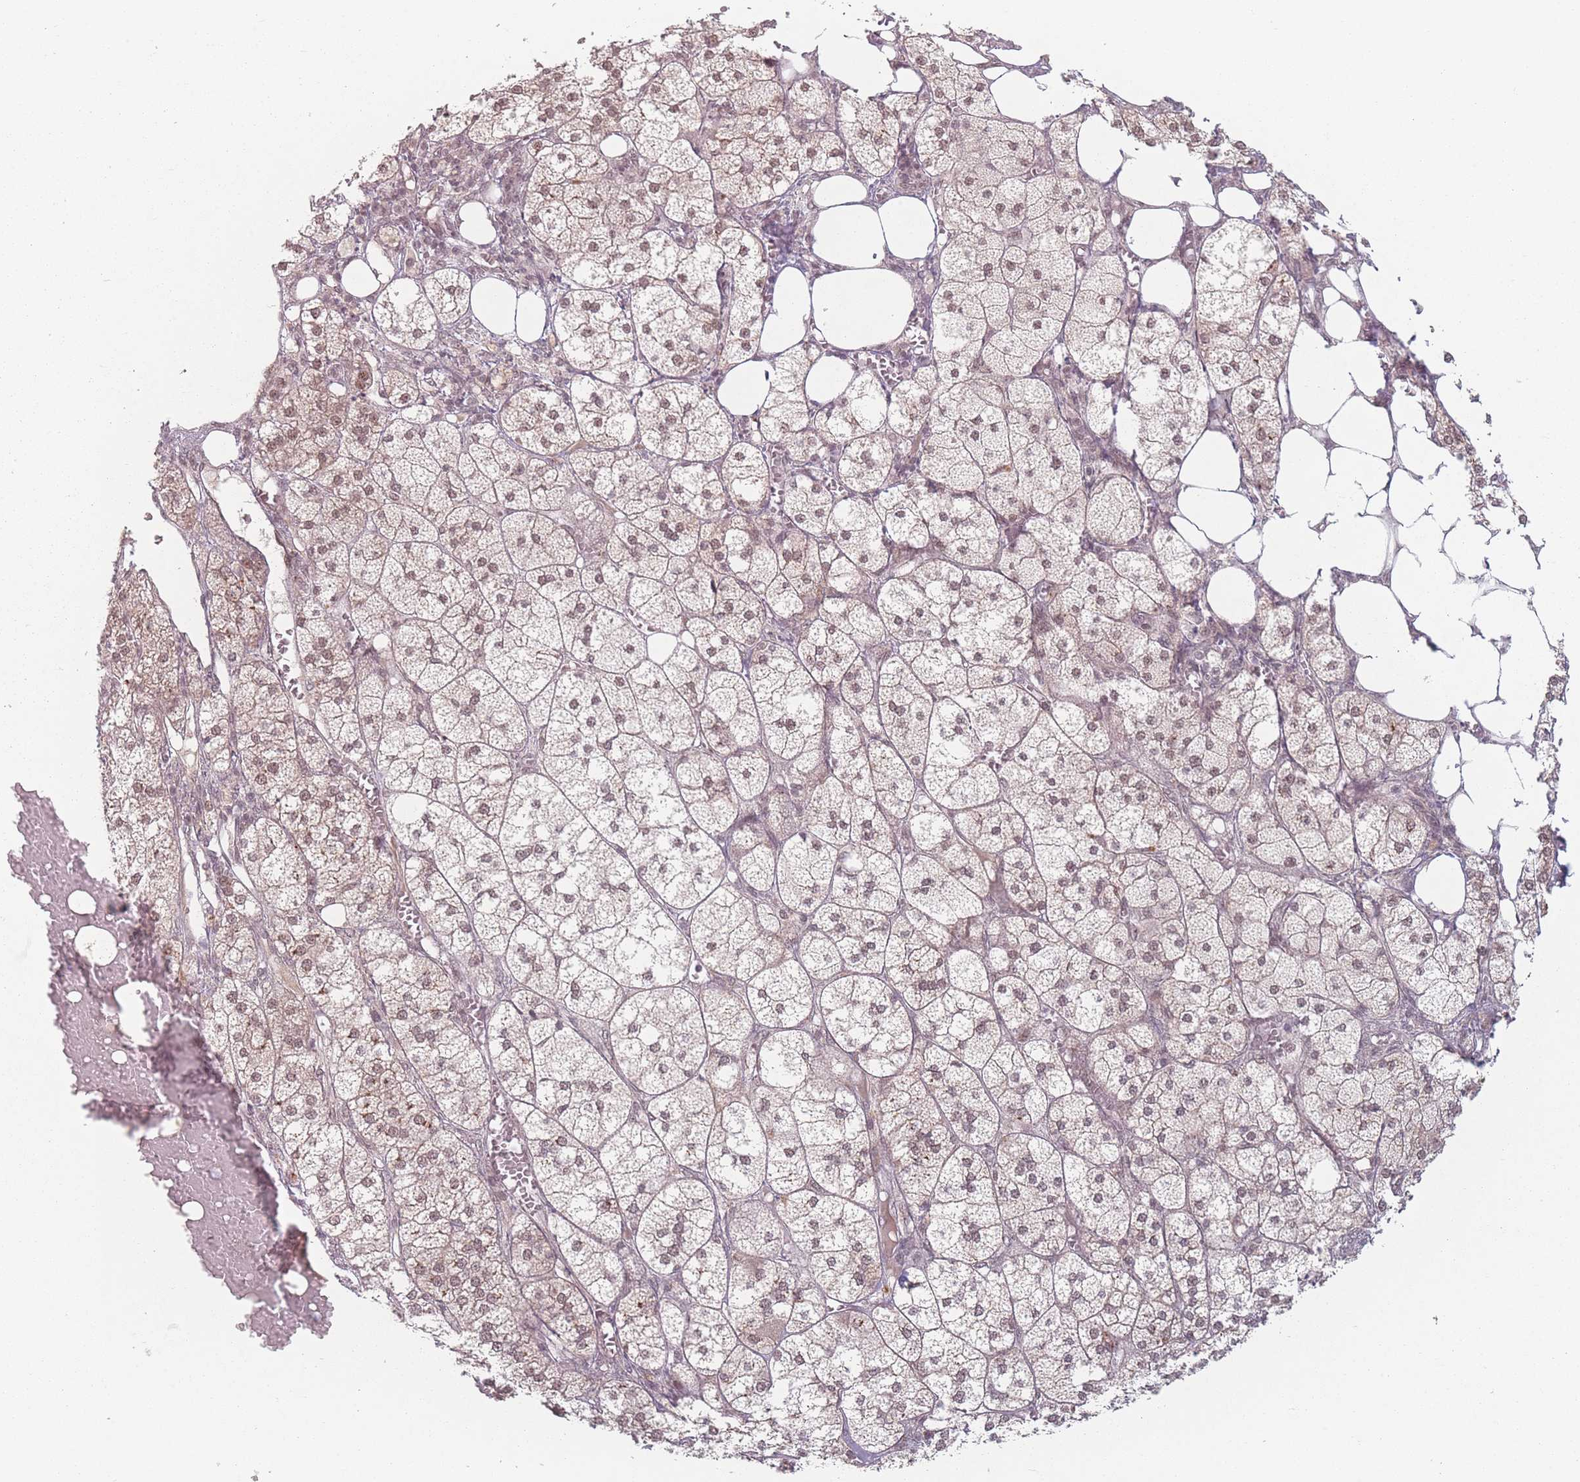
{"staining": {"intensity": "moderate", "quantity": ">75%", "location": "nuclear"}, "tissue": "adrenal gland", "cell_type": "Glandular cells", "image_type": "normal", "snomed": [{"axis": "morphology", "description": "Normal tissue, NOS"}, {"axis": "topography", "description": "Adrenal gland"}], "caption": "Brown immunohistochemical staining in unremarkable adrenal gland exhibits moderate nuclear positivity in about >75% of glandular cells.", "gene": "ZC3H14", "patient": {"sex": "female", "age": 61}}